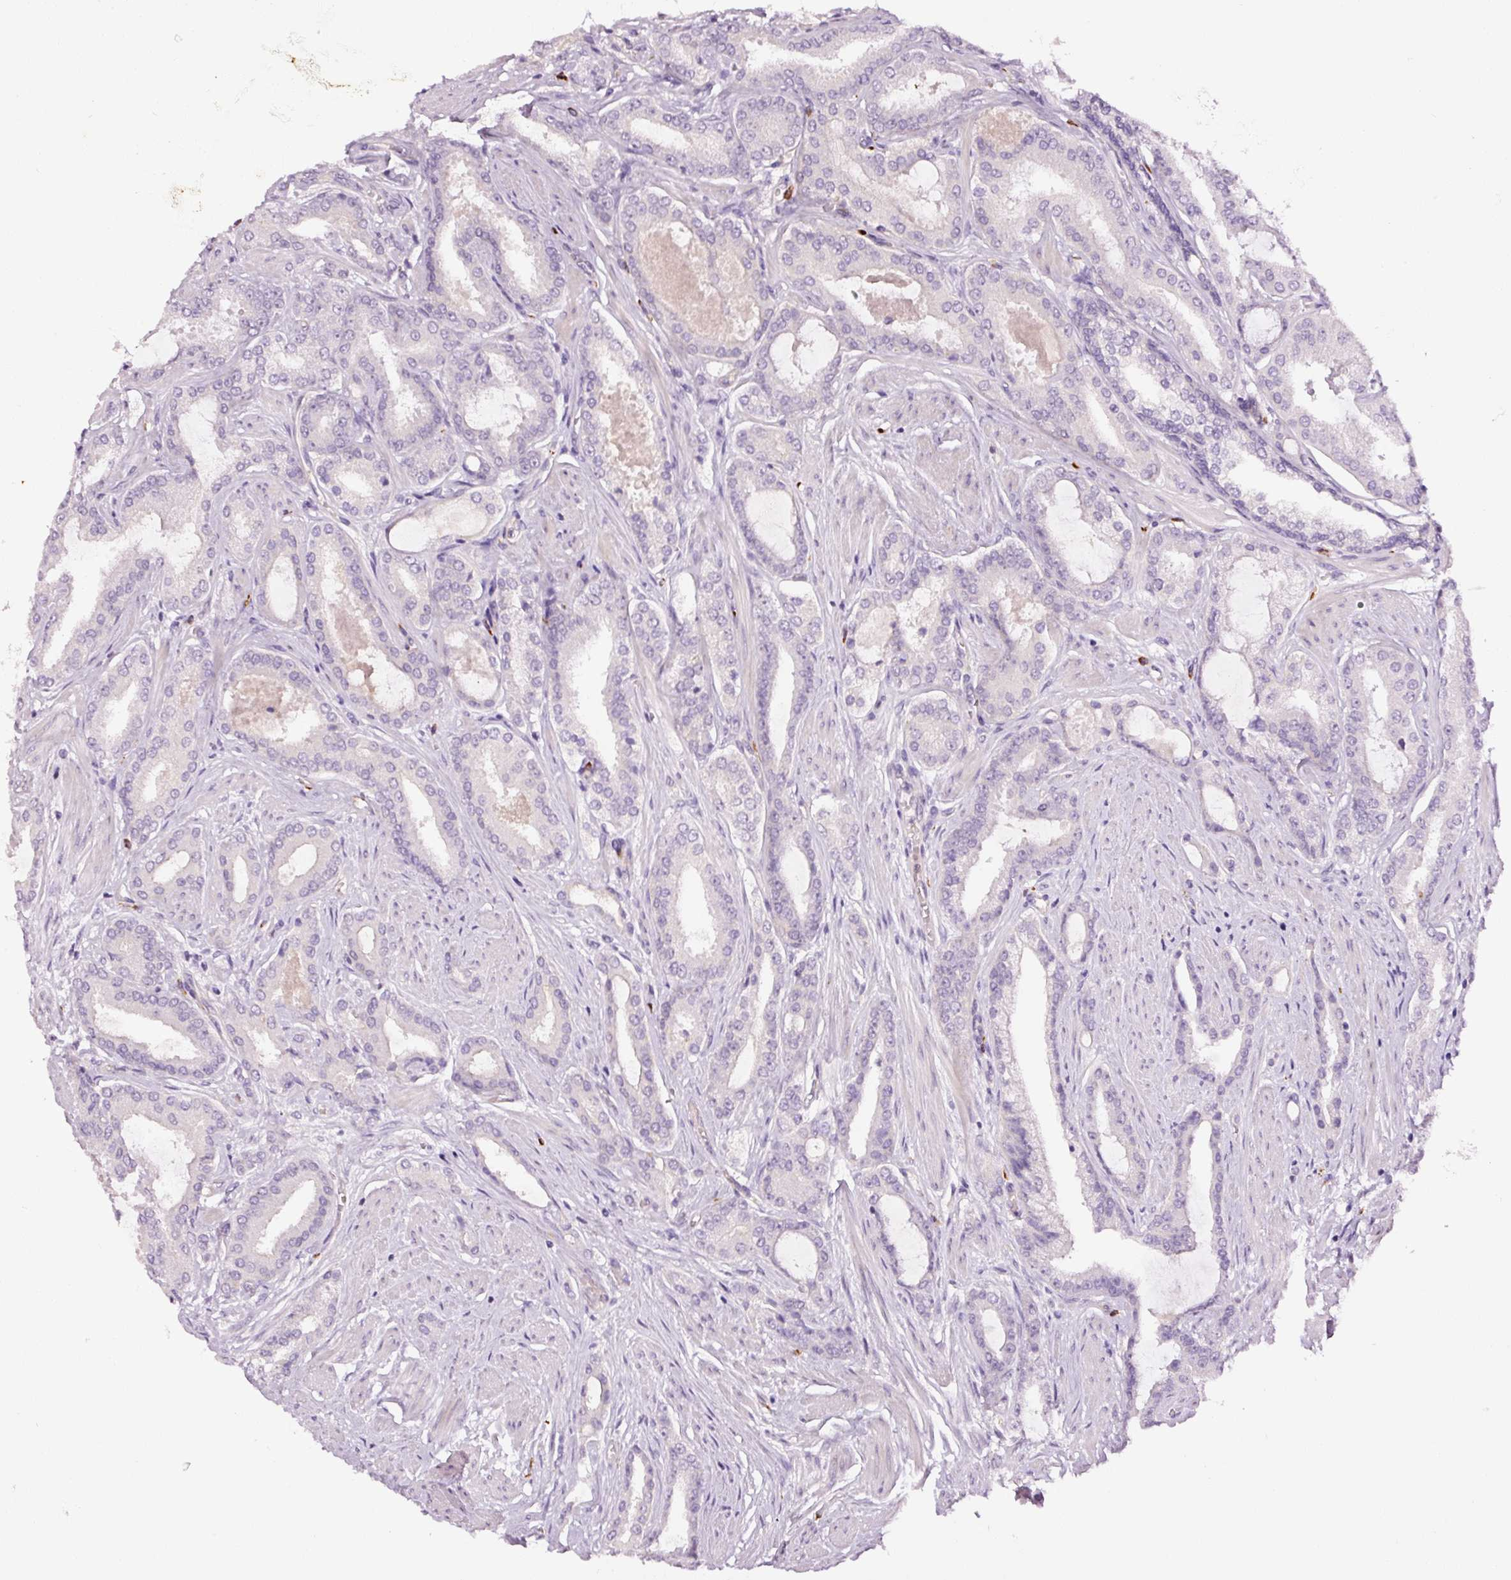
{"staining": {"intensity": "negative", "quantity": "none", "location": "none"}, "tissue": "prostate cancer", "cell_type": "Tumor cells", "image_type": "cancer", "snomed": [{"axis": "morphology", "description": "Adenocarcinoma, Low grade"}, {"axis": "topography", "description": "Prostate"}], "caption": "A micrograph of adenocarcinoma (low-grade) (prostate) stained for a protein reveals no brown staining in tumor cells.", "gene": "ABCB4", "patient": {"sex": "male", "age": 42}}